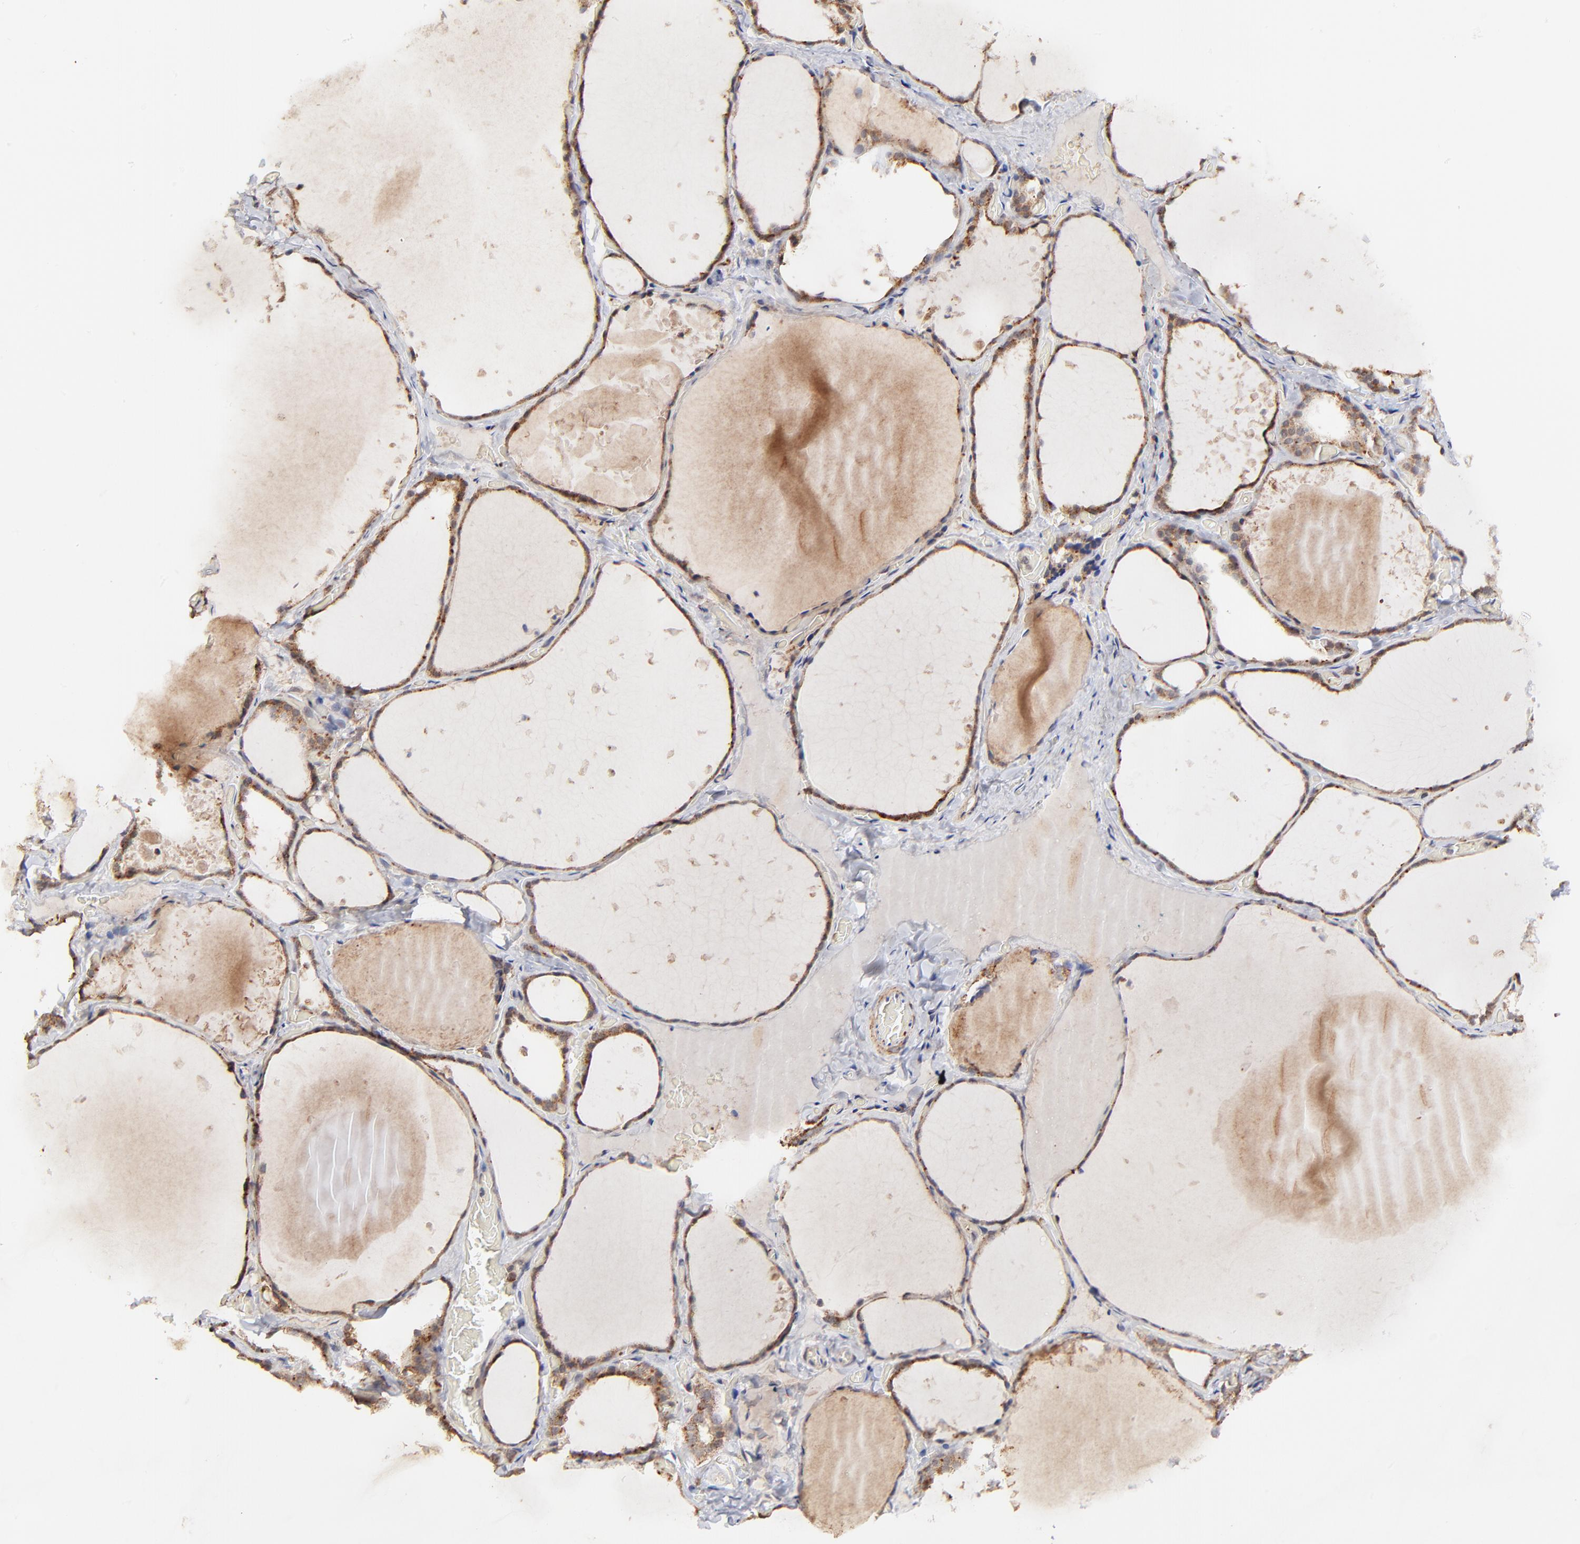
{"staining": {"intensity": "weak", "quantity": ">75%", "location": "cytoplasmic/membranous"}, "tissue": "thyroid gland", "cell_type": "Glandular cells", "image_type": "normal", "snomed": [{"axis": "morphology", "description": "Normal tissue, NOS"}, {"axis": "topography", "description": "Thyroid gland"}], "caption": "Immunohistochemical staining of normal human thyroid gland exhibits low levels of weak cytoplasmic/membranous positivity in approximately >75% of glandular cells.", "gene": "MAP2K7", "patient": {"sex": "female", "age": 22}}